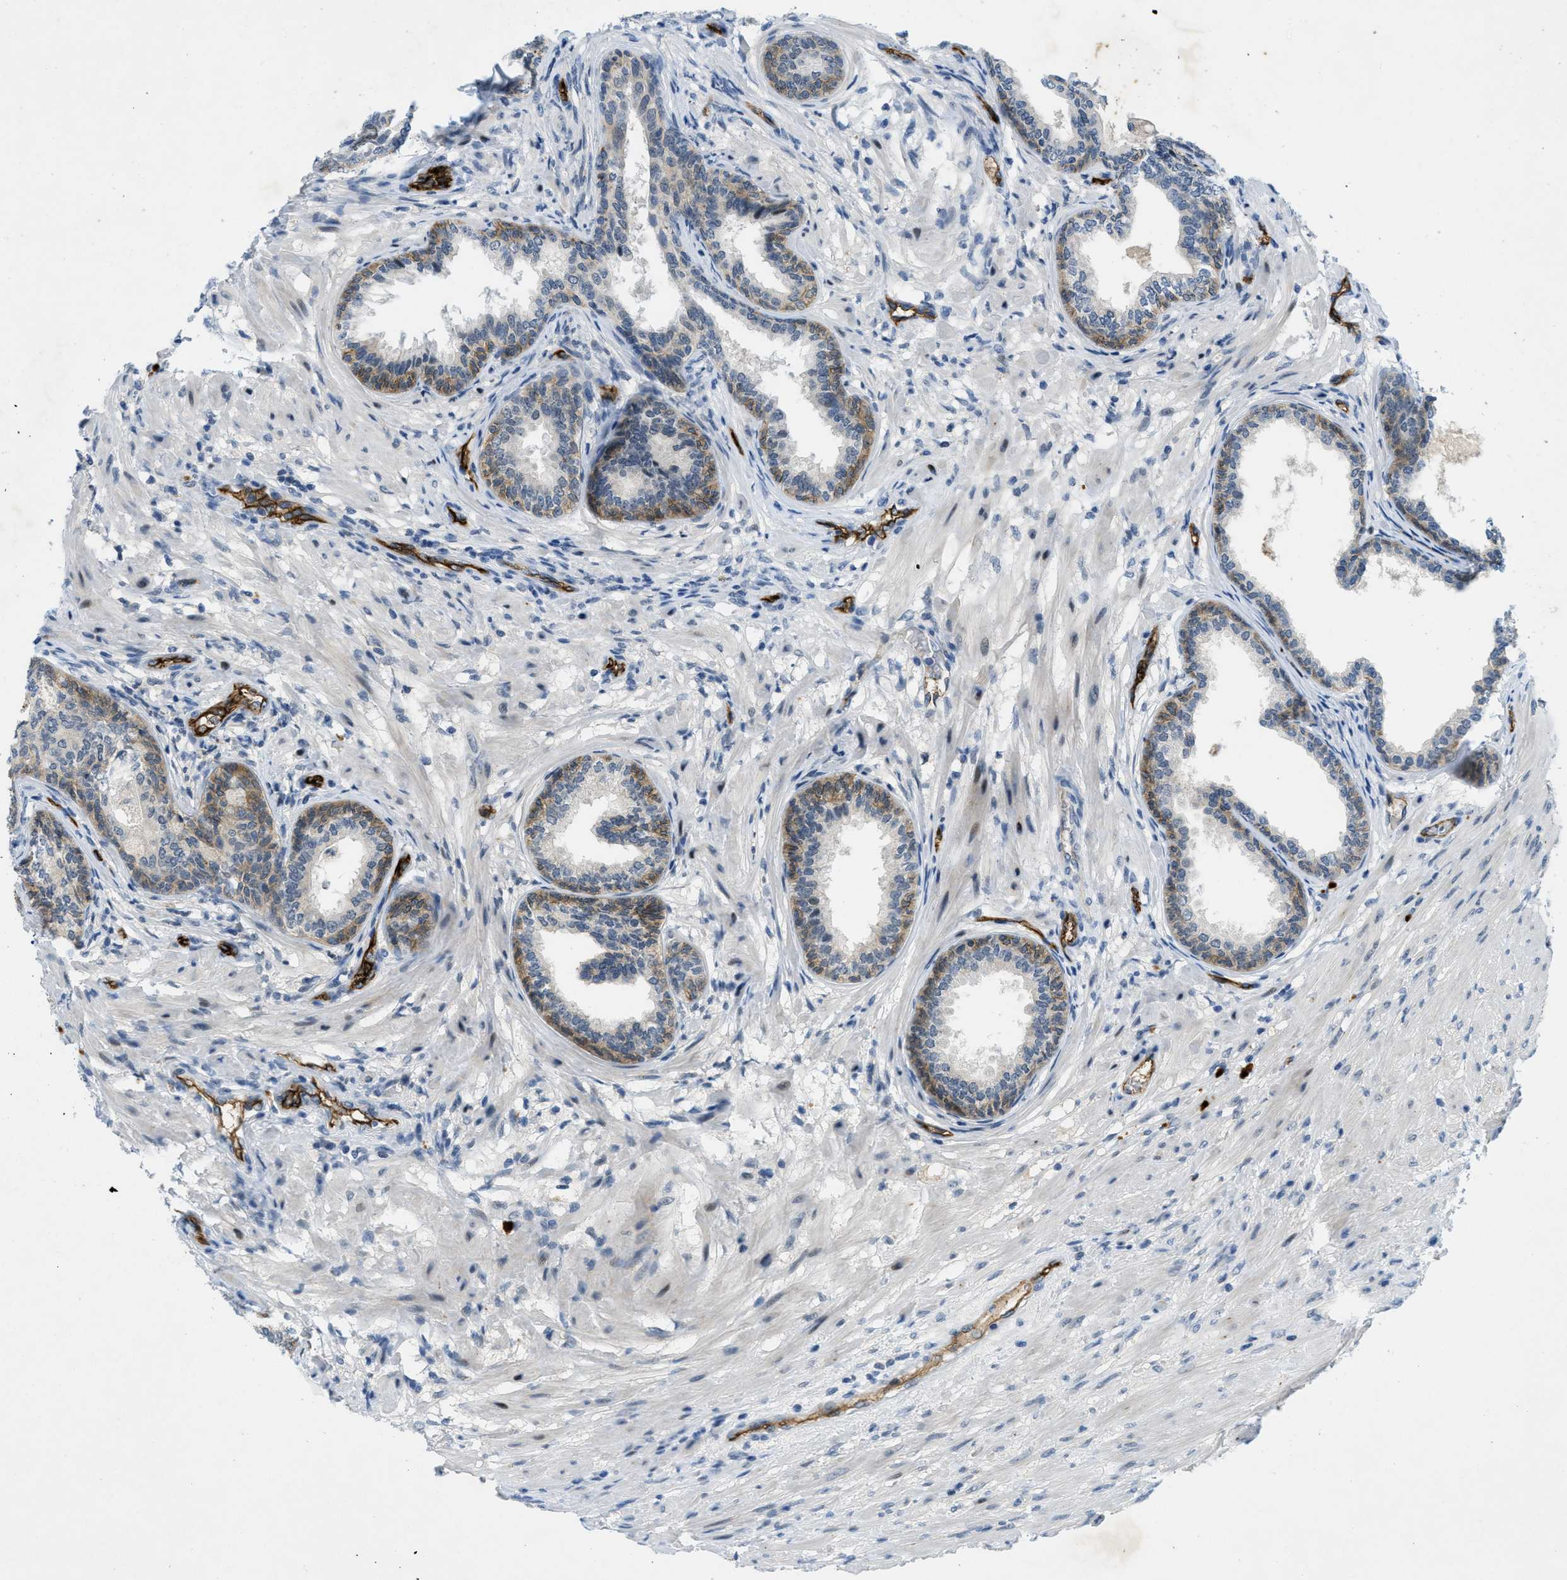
{"staining": {"intensity": "weak", "quantity": "<25%", "location": "cytoplasmic/membranous"}, "tissue": "prostate", "cell_type": "Glandular cells", "image_type": "normal", "snomed": [{"axis": "morphology", "description": "Normal tissue, NOS"}, {"axis": "topography", "description": "Prostate"}], "caption": "Immunohistochemistry photomicrograph of benign prostate: human prostate stained with DAB (3,3'-diaminobenzidine) reveals no significant protein staining in glandular cells.", "gene": "SLCO2A1", "patient": {"sex": "male", "age": 76}}